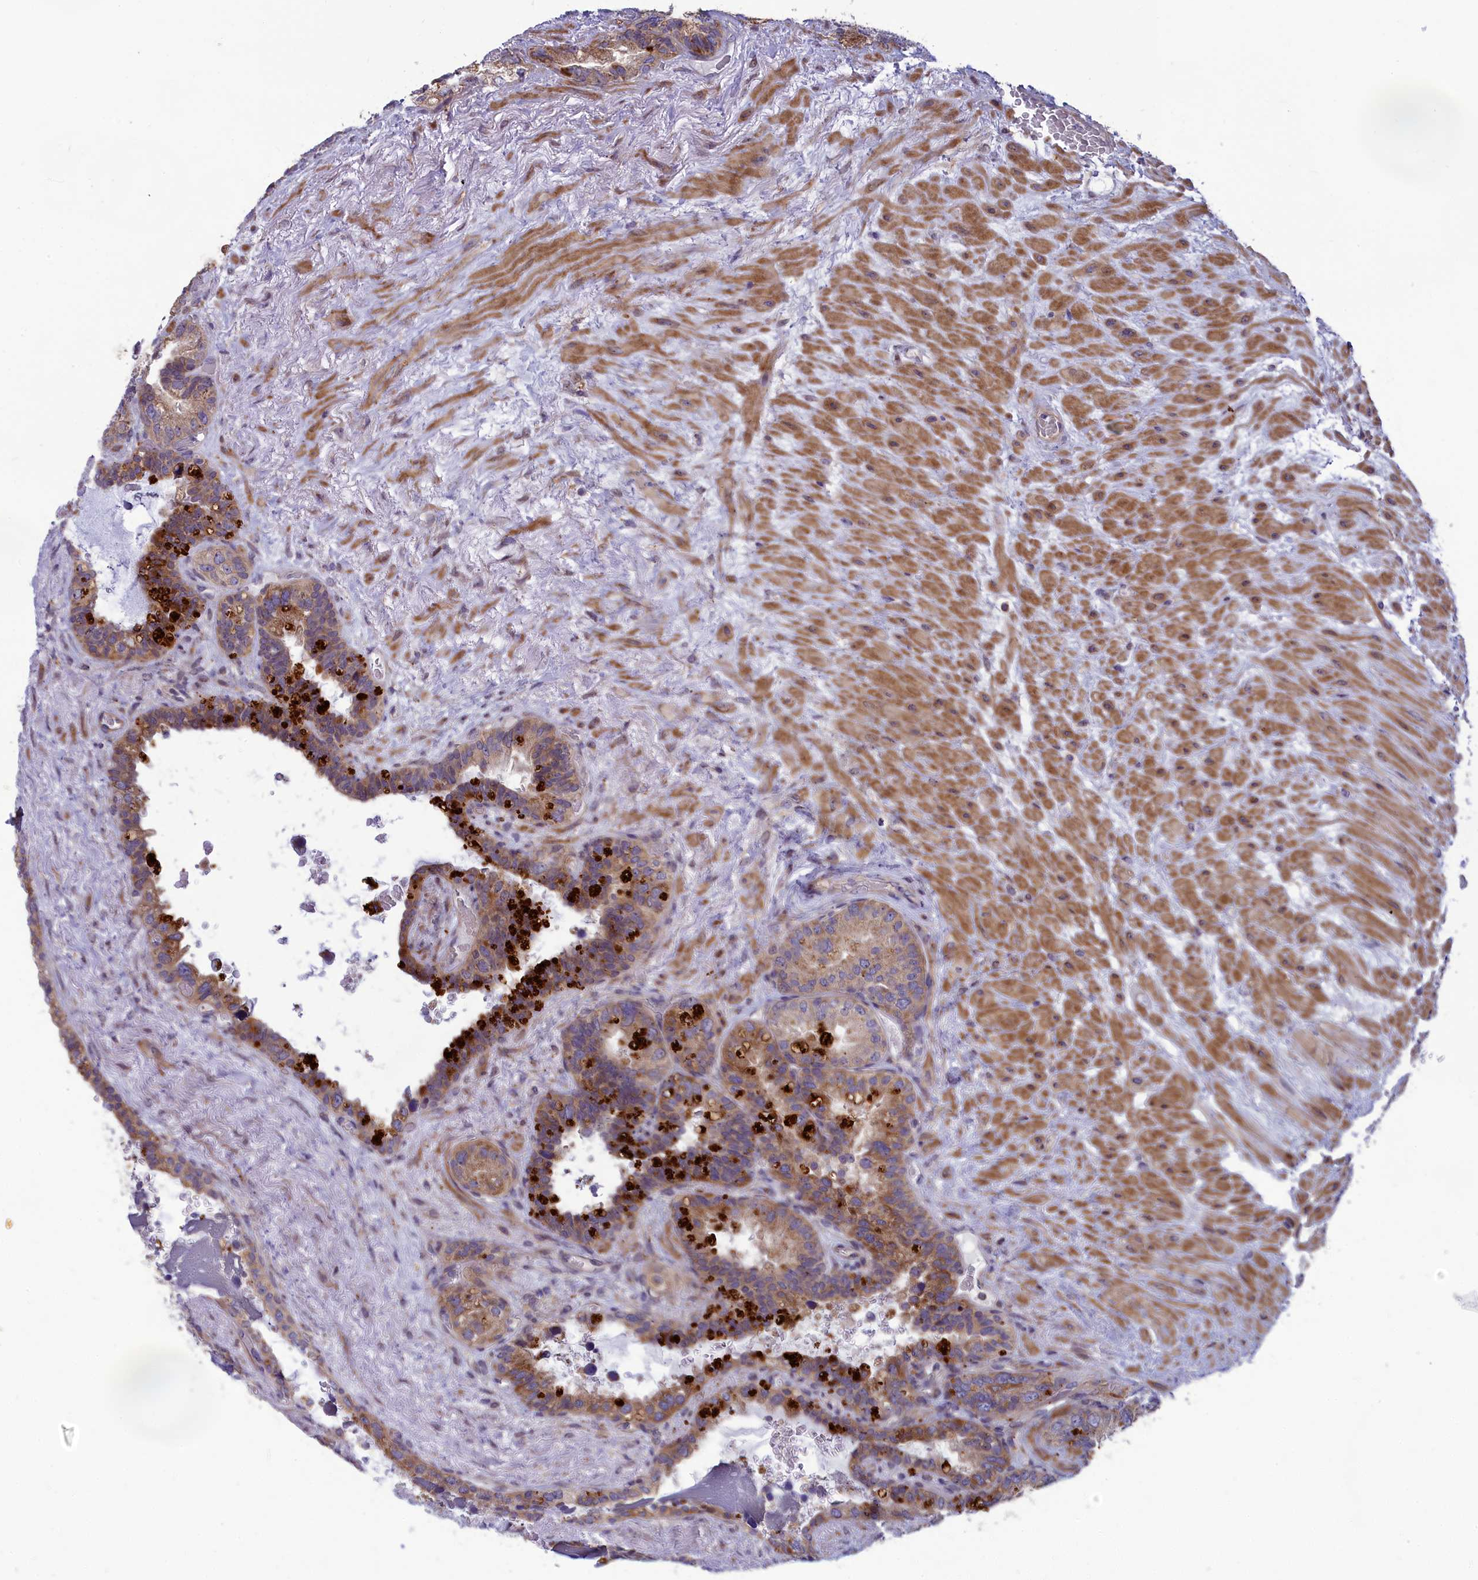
{"staining": {"intensity": "moderate", "quantity": "25%-75%", "location": "cytoplasmic/membranous"}, "tissue": "seminal vesicle", "cell_type": "Glandular cells", "image_type": "normal", "snomed": [{"axis": "morphology", "description": "Normal tissue, NOS"}, {"axis": "topography", "description": "Seminal veicle"}], "caption": "Glandular cells display medium levels of moderate cytoplasmic/membranous expression in approximately 25%-75% of cells in unremarkable seminal vesicle.", "gene": "BLTP2", "patient": {"sex": "male", "age": 80}}